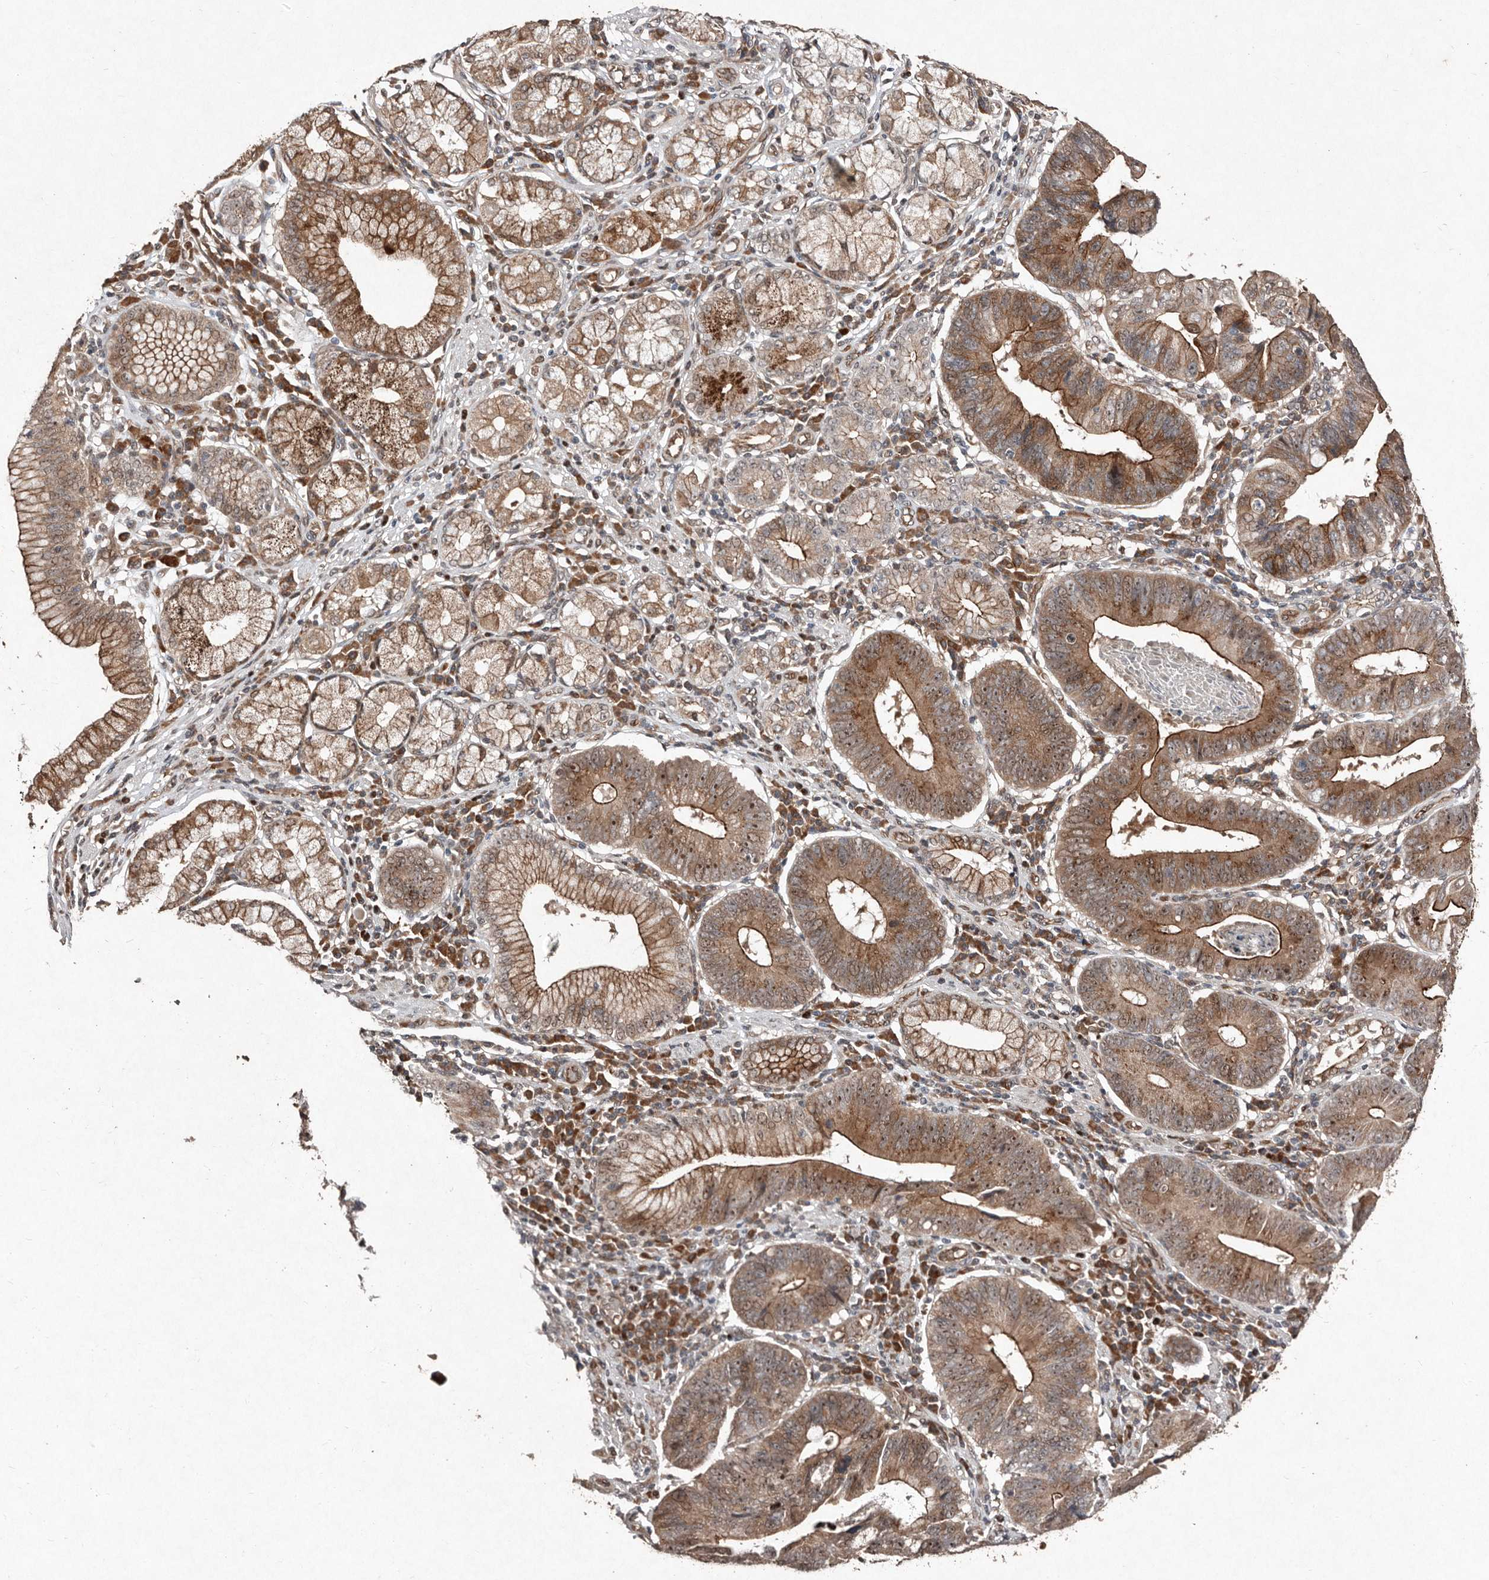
{"staining": {"intensity": "moderate", "quantity": ">75%", "location": "cytoplasmic/membranous,nuclear"}, "tissue": "stomach cancer", "cell_type": "Tumor cells", "image_type": "cancer", "snomed": [{"axis": "morphology", "description": "Adenocarcinoma, NOS"}, {"axis": "topography", "description": "Stomach"}], "caption": "Stomach adenocarcinoma stained for a protein reveals moderate cytoplasmic/membranous and nuclear positivity in tumor cells. (DAB (3,3'-diaminobenzidine) IHC, brown staining for protein, blue staining for nuclei).", "gene": "DIP2C", "patient": {"sex": "male", "age": 59}}